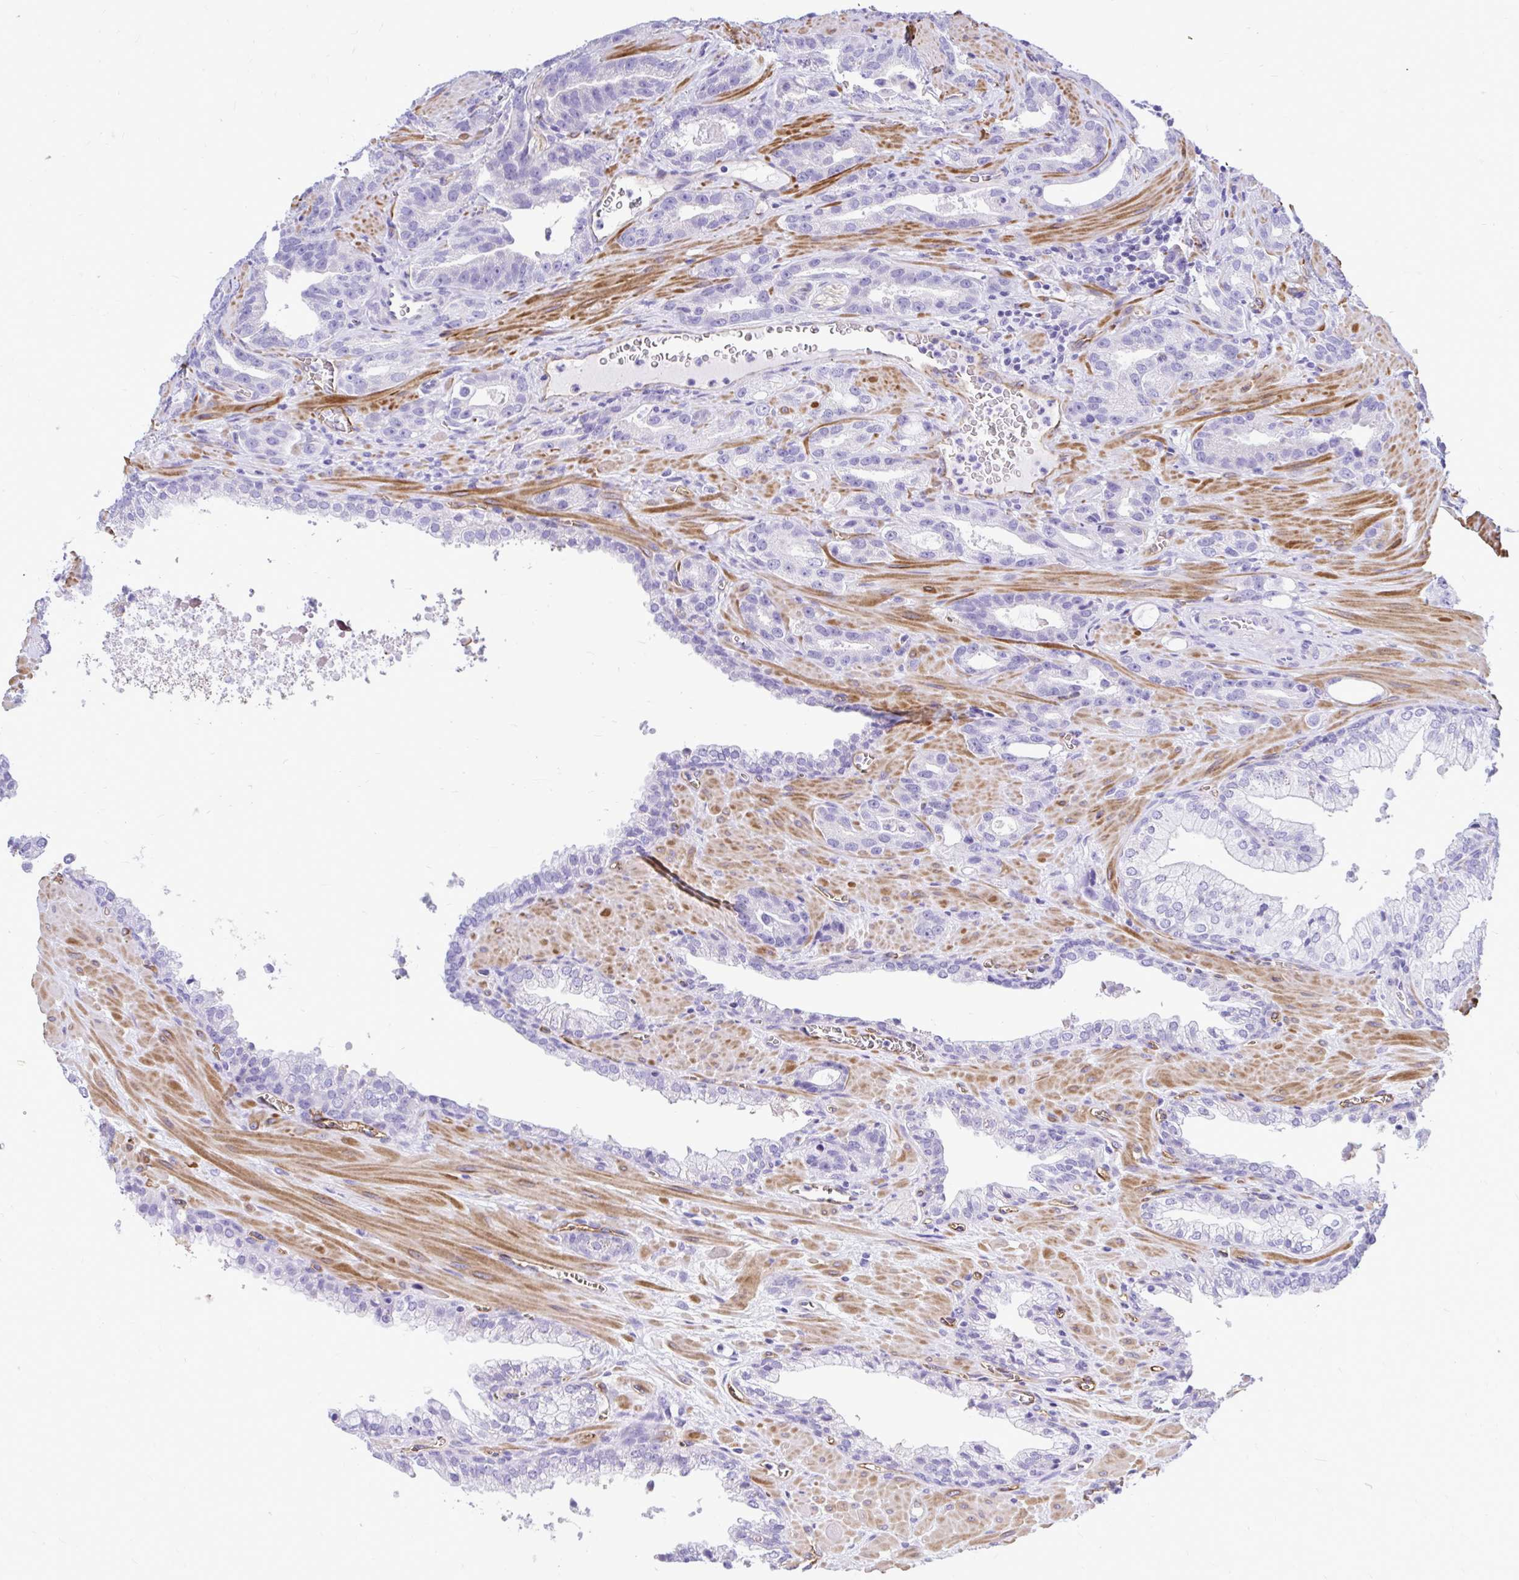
{"staining": {"intensity": "negative", "quantity": "none", "location": "none"}, "tissue": "prostate cancer", "cell_type": "Tumor cells", "image_type": "cancer", "snomed": [{"axis": "morphology", "description": "Adenocarcinoma, High grade"}, {"axis": "topography", "description": "Prostate"}], "caption": "A high-resolution micrograph shows immunohistochemistry (IHC) staining of adenocarcinoma (high-grade) (prostate), which exhibits no significant expression in tumor cells.", "gene": "ABCG2", "patient": {"sex": "male", "age": 65}}